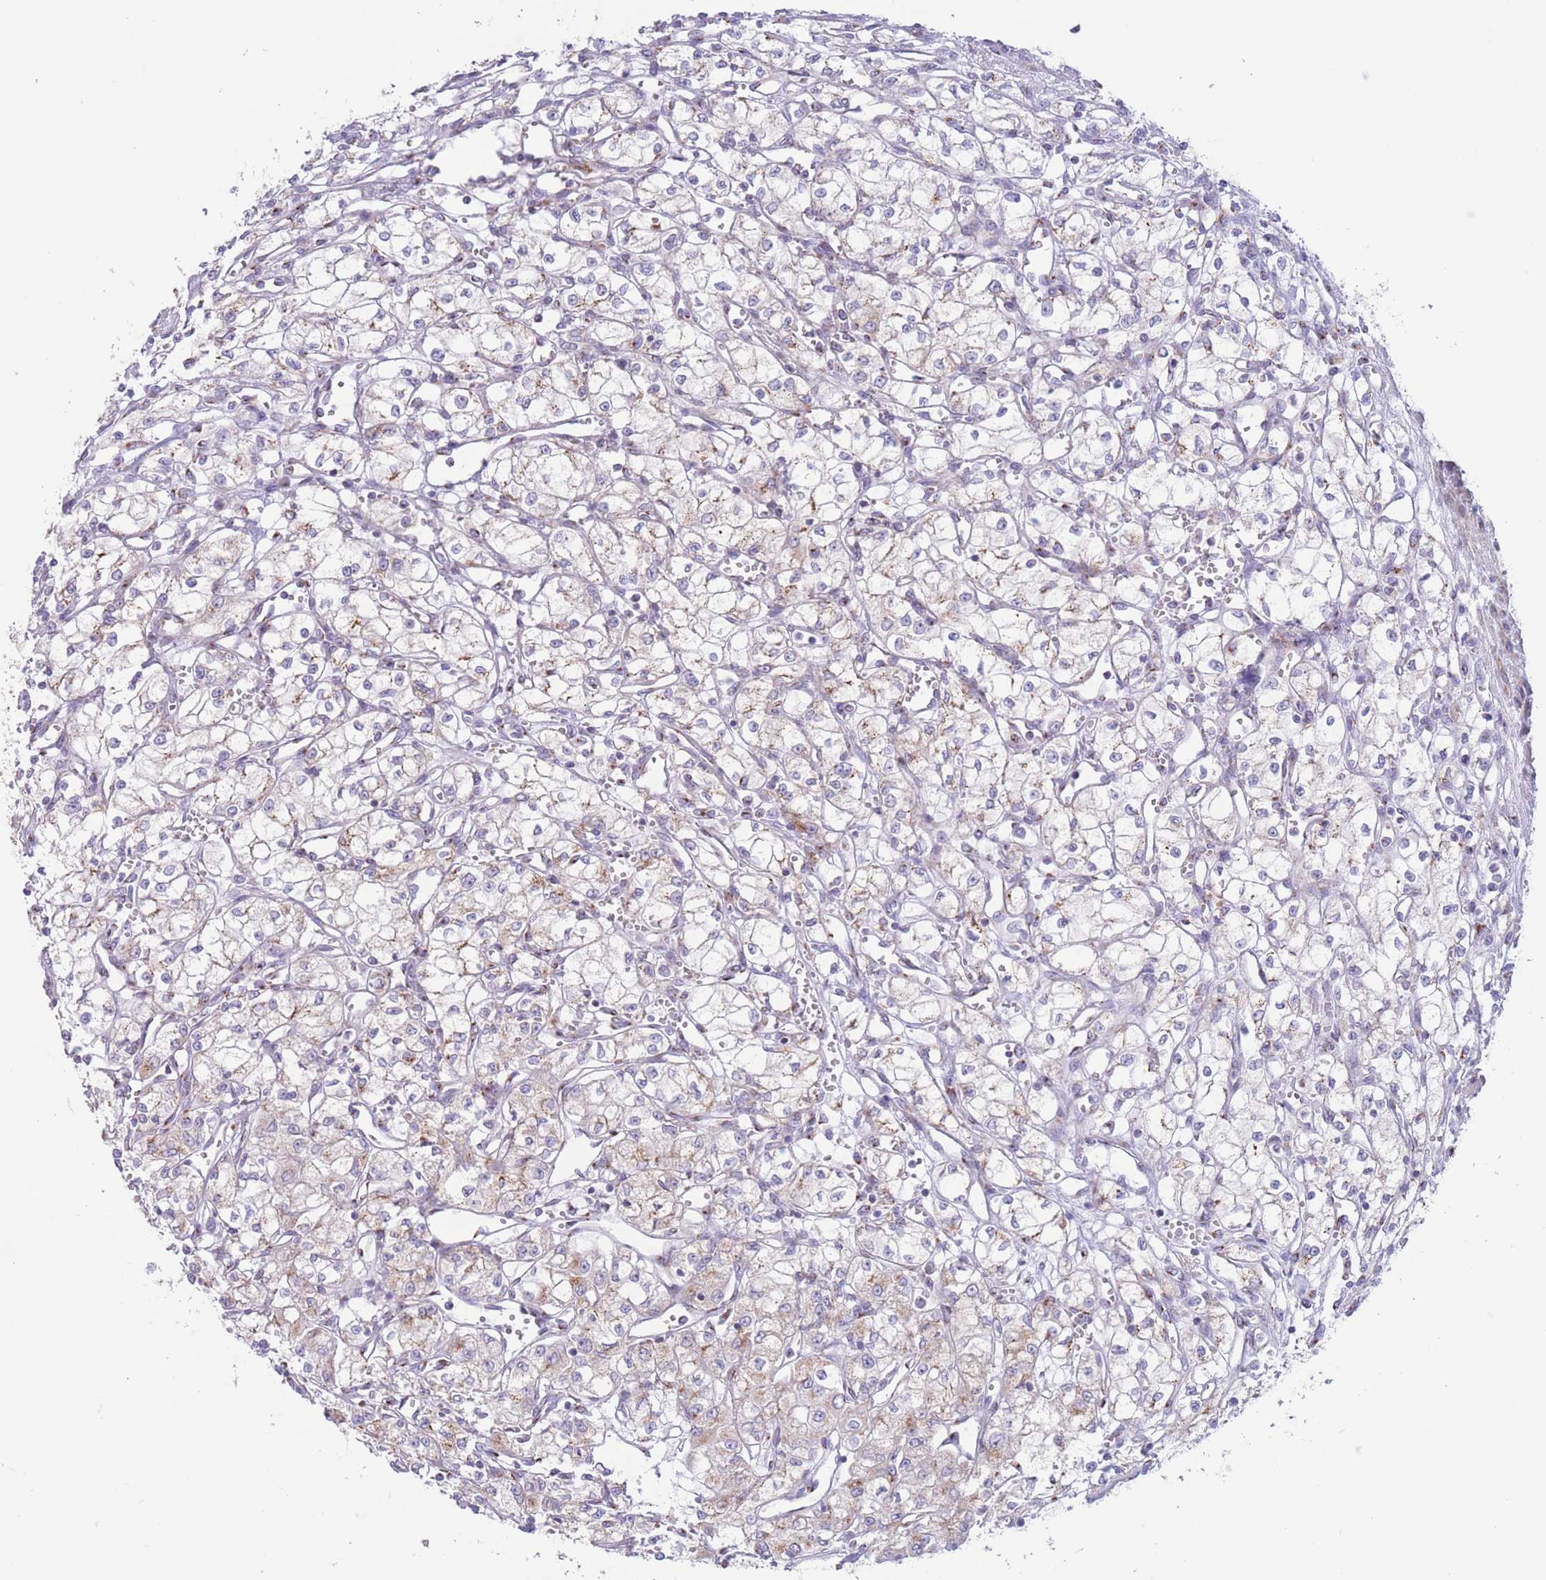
{"staining": {"intensity": "weak", "quantity": "<25%", "location": "cytoplasmic/membranous"}, "tissue": "renal cancer", "cell_type": "Tumor cells", "image_type": "cancer", "snomed": [{"axis": "morphology", "description": "Adenocarcinoma, NOS"}, {"axis": "topography", "description": "Kidney"}], "caption": "Tumor cells are negative for protein expression in human renal cancer. Nuclei are stained in blue.", "gene": "MPND", "patient": {"sex": "male", "age": 59}}